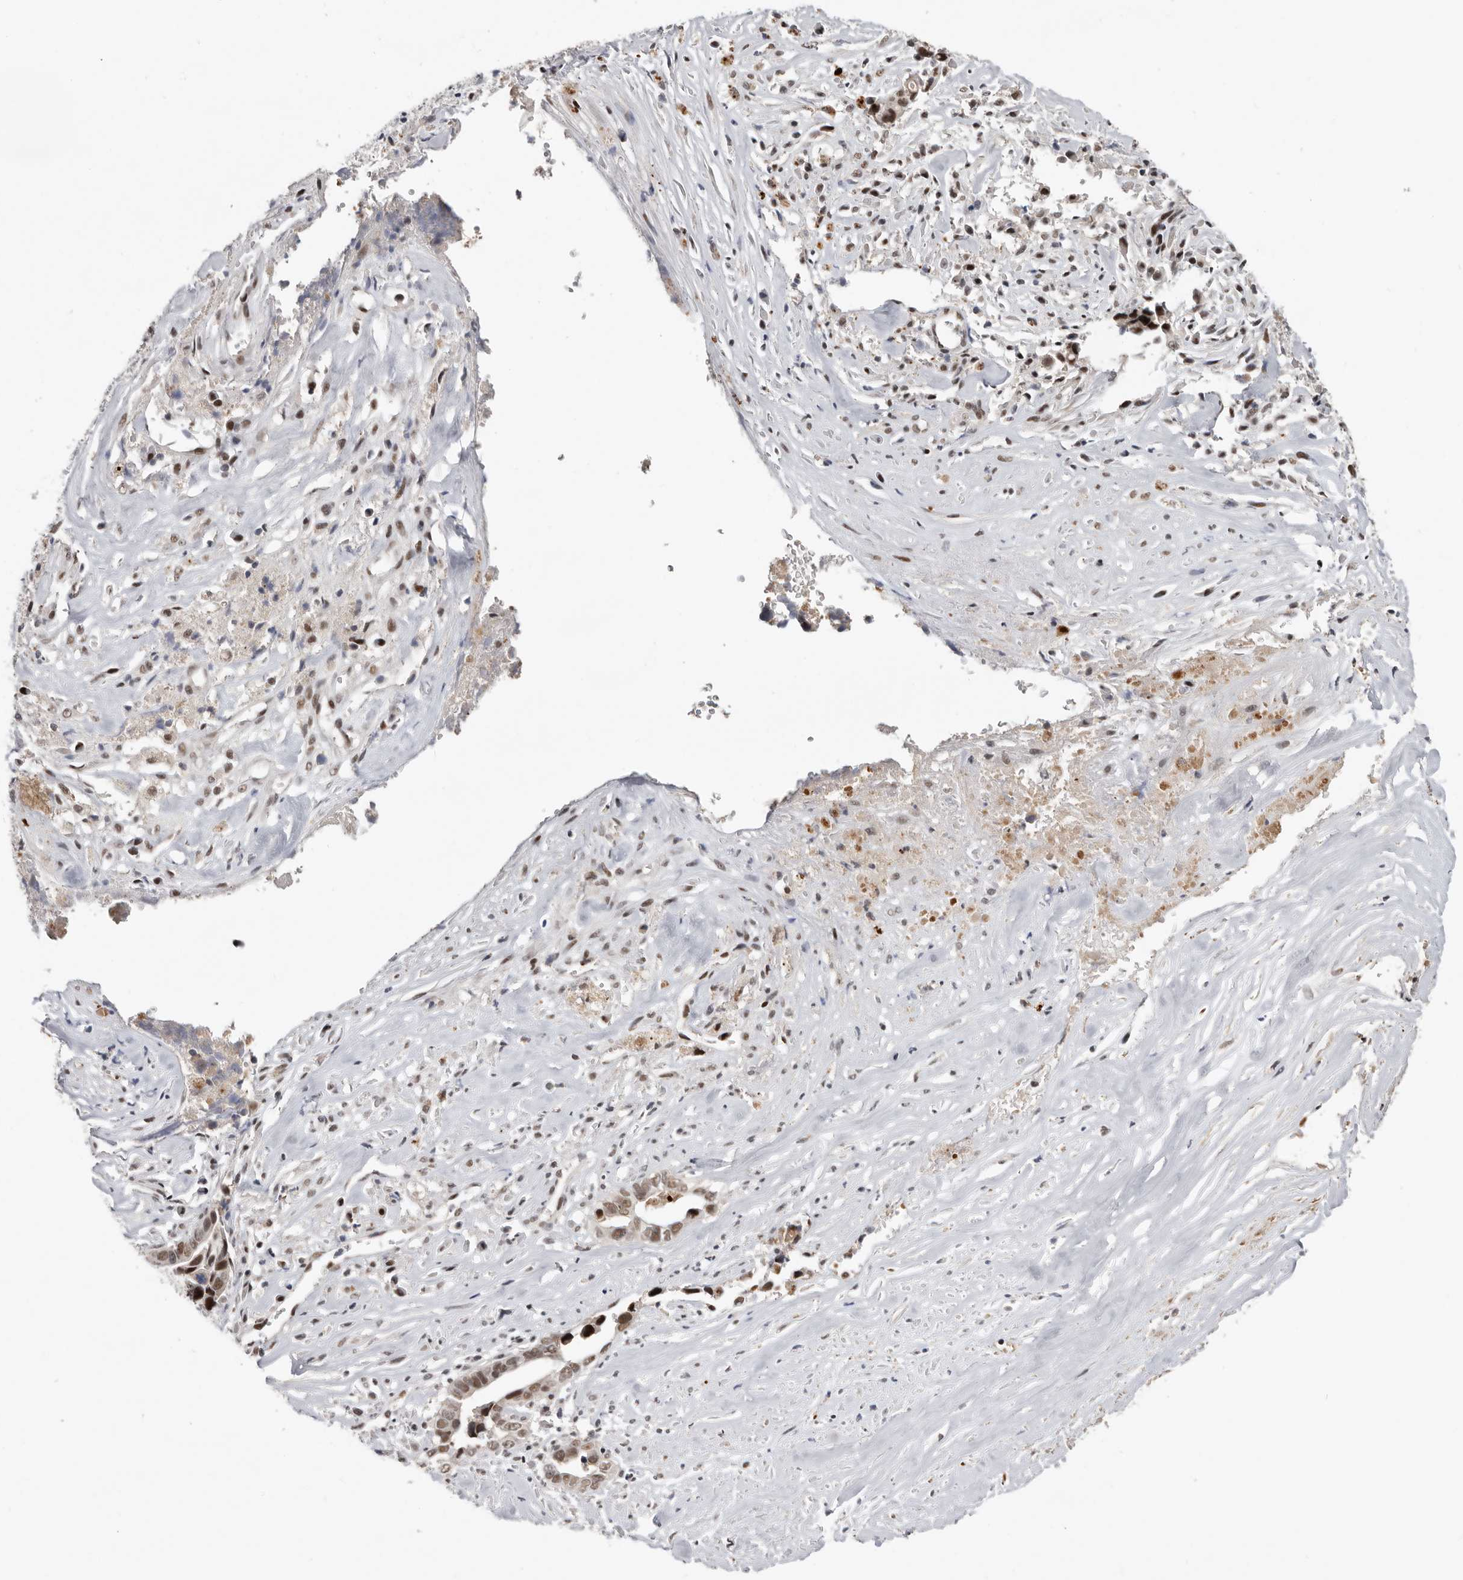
{"staining": {"intensity": "moderate", "quantity": ">75%", "location": "nuclear"}, "tissue": "liver cancer", "cell_type": "Tumor cells", "image_type": "cancer", "snomed": [{"axis": "morphology", "description": "Cholangiocarcinoma"}, {"axis": "topography", "description": "Liver"}], "caption": "Immunohistochemistry (IHC) staining of cholangiocarcinoma (liver), which demonstrates medium levels of moderate nuclear positivity in approximately >75% of tumor cells indicating moderate nuclear protein staining. The staining was performed using DAB (3,3'-diaminobenzidine) (brown) for protein detection and nuclei were counterstained in hematoxylin (blue).", "gene": "BRCA2", "patient": {"sex": "female", "age": 79}}